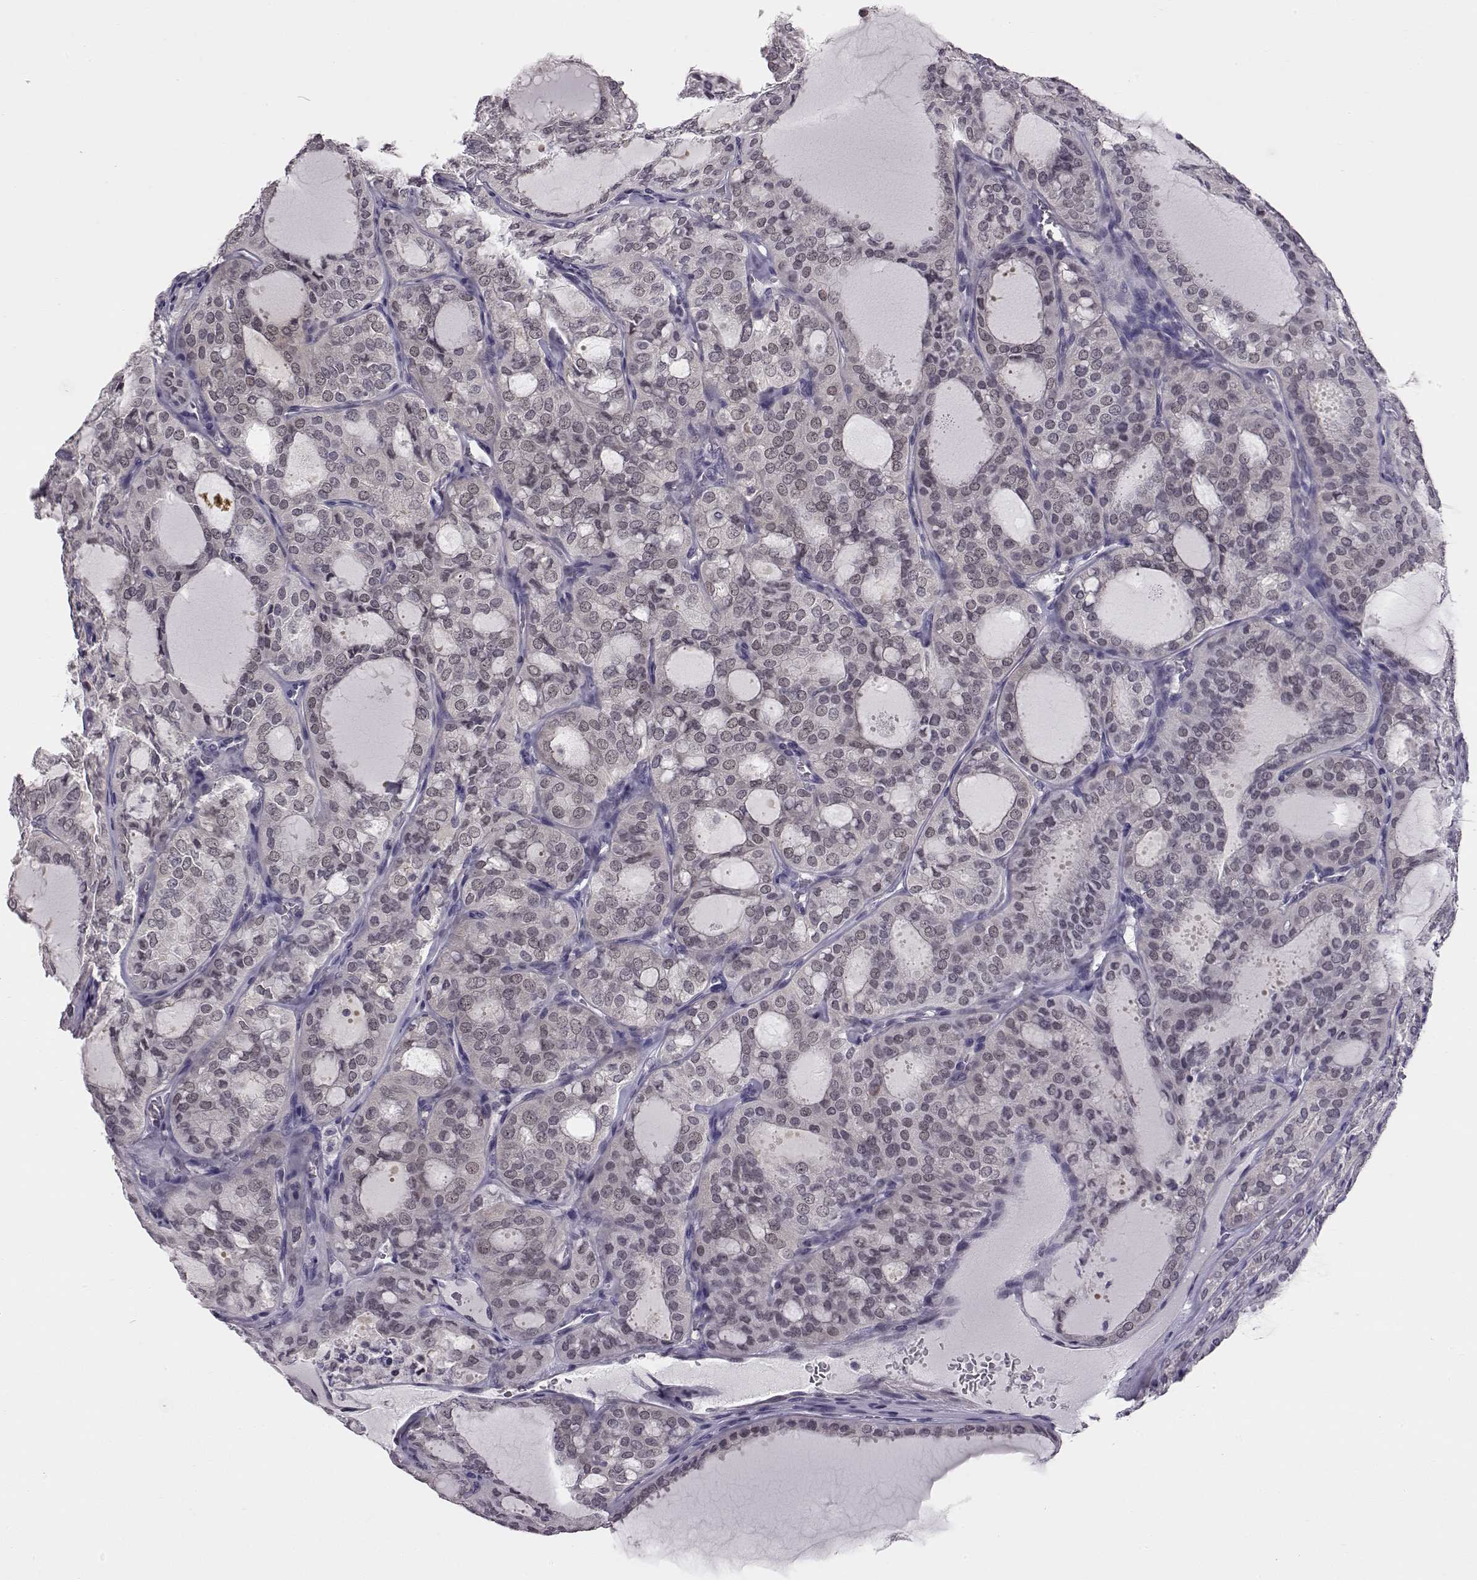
{"staining": {"intensity": "negative", "quantity": "none", "location": "none"}, "tissue": "thyroid cancer", "cell_type": "Tumor cells", "image_type": "cancer", "snomed": [{"axis": "morphology", "description": "Follicular adenoma carcinoma, NOS"}, {"axis": "topography", "description": "Thyroid gland"}], "caption": "Thyroid follicular adenoma carcinoma stained for a protein using immunohistochemistry (IHC) exhibits no staining tumor cells.", "gene": "C10orf62", "patient": {"sex": "male", "age": 75}}